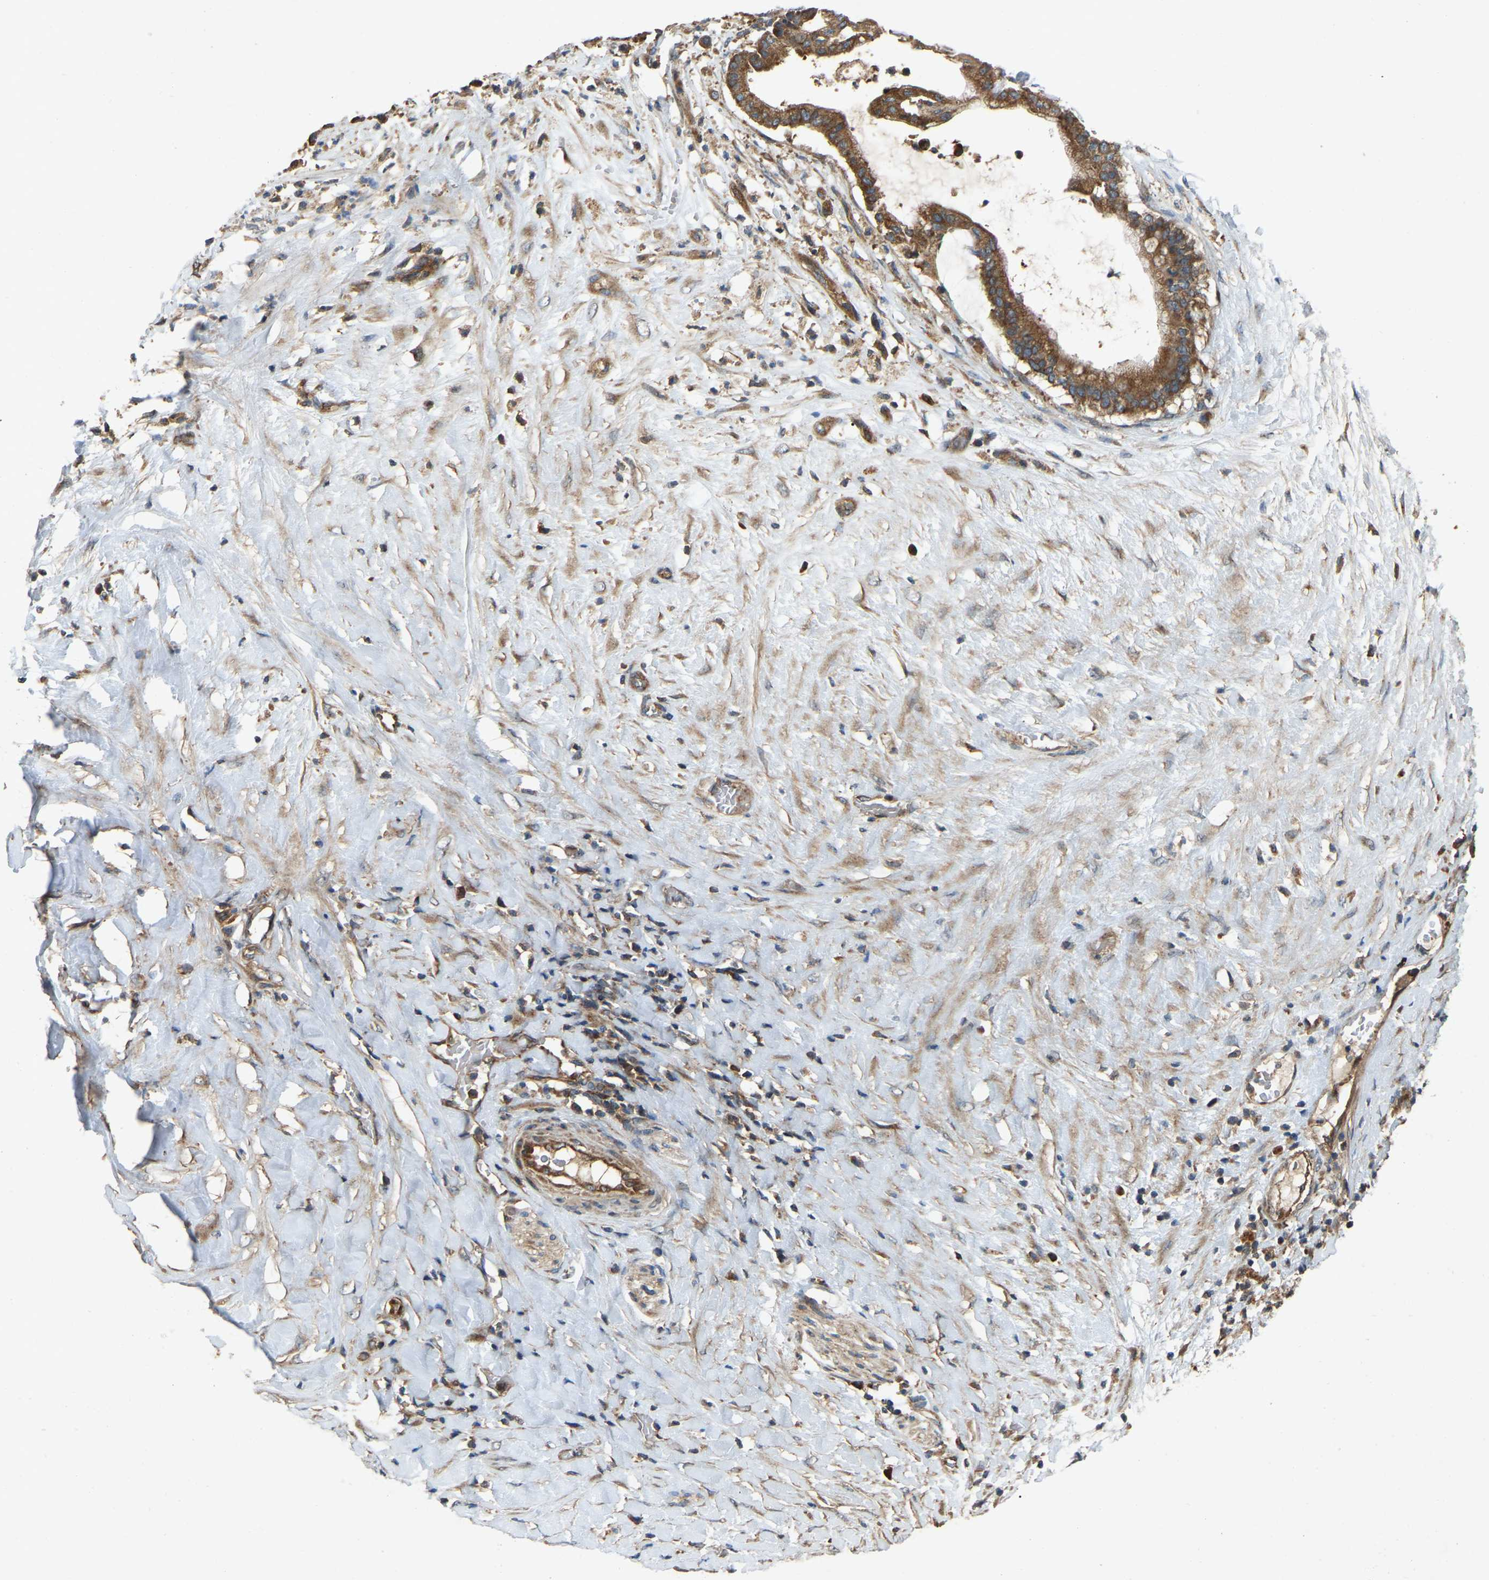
{"staining": {"intensity": "strong", "quantity": ">75%", "location": "cytoplasmic/membranous"}, "tissue": "pancreatic cancer", "cell_type": "Tumor cells", "image_type": "cancer", "snomed": [{"axis": "morphology", "description": "Adenocarcinoma, NOS"}, {"axis": "topography", "description": "Pancreas"}], "caption": "The photomicrograph shows immunohistochemical staining of pancreatic adenocarcinoma. There is strong cytoplasmic/membranous positivity is identified in about >75% of tumor cells. Using DAB (3,3'-diaminobenzidine) (brown) and hematoxylin (blue) stains, captured at high magnification using brightfield microscopy.", "gene": "SAMD9L", "patient": {"sex": "male", "age": 41}}